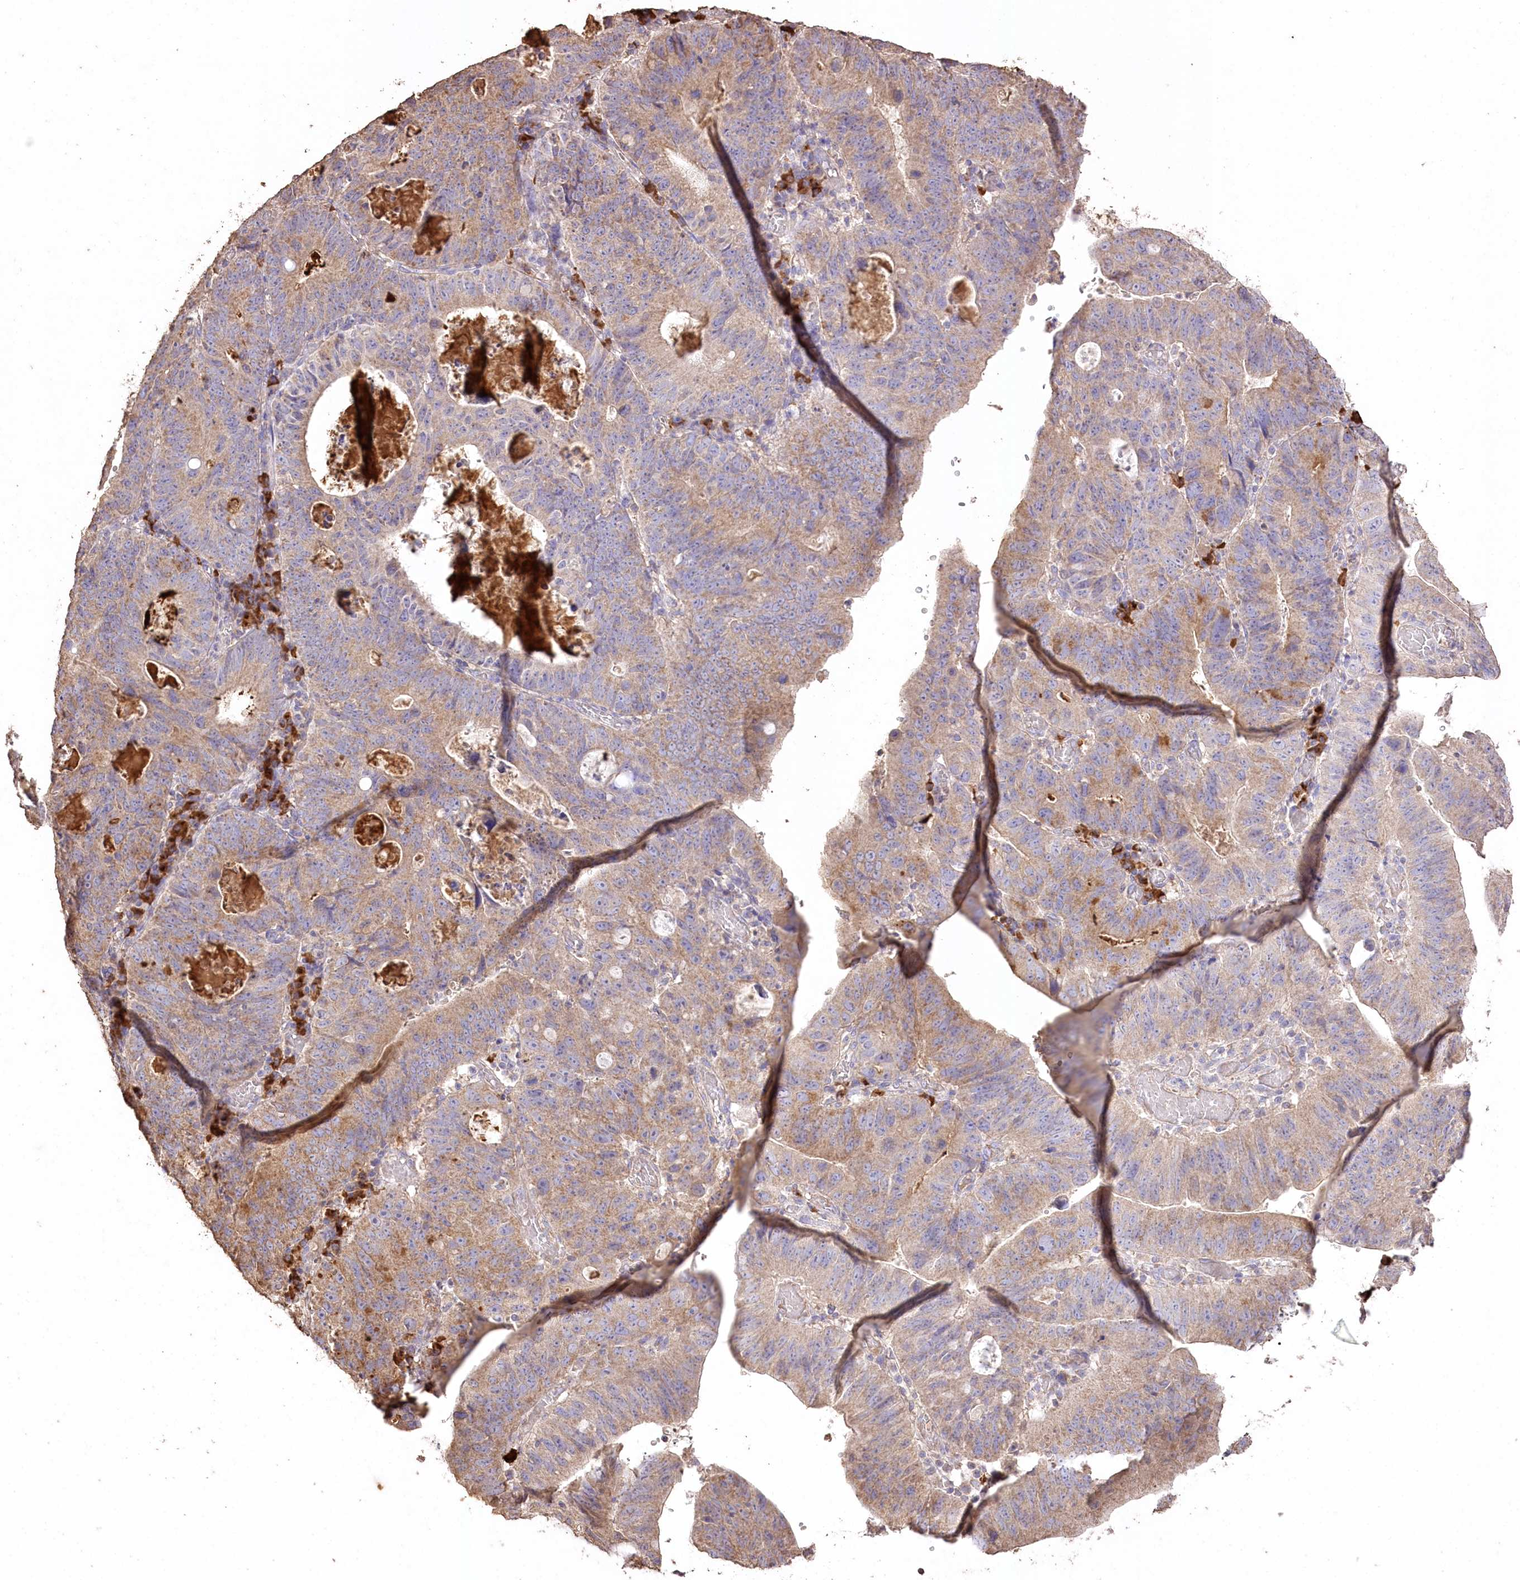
{"staining": {"intensity": "moderate", "quantity": "25%-75%", "location": "cytoplasmic/membranous"}, "tissue": "stomach cancer", "cell_type": "Tumor cells", "image_type": "cancer", "snomed": [{"axis": "morphology", "description": "Adenocarcinoma, NOS"}, {"axis": "topography", "description": "Stomach"}], "caption": "Tumor cells show medium levels of moderate cytoplasmic/membranous staining in about 25%-75% of cells in human adenocarcinoma (stomach).", "gene": "IREB2", "patient": {"sex": "male", "age": 59}}